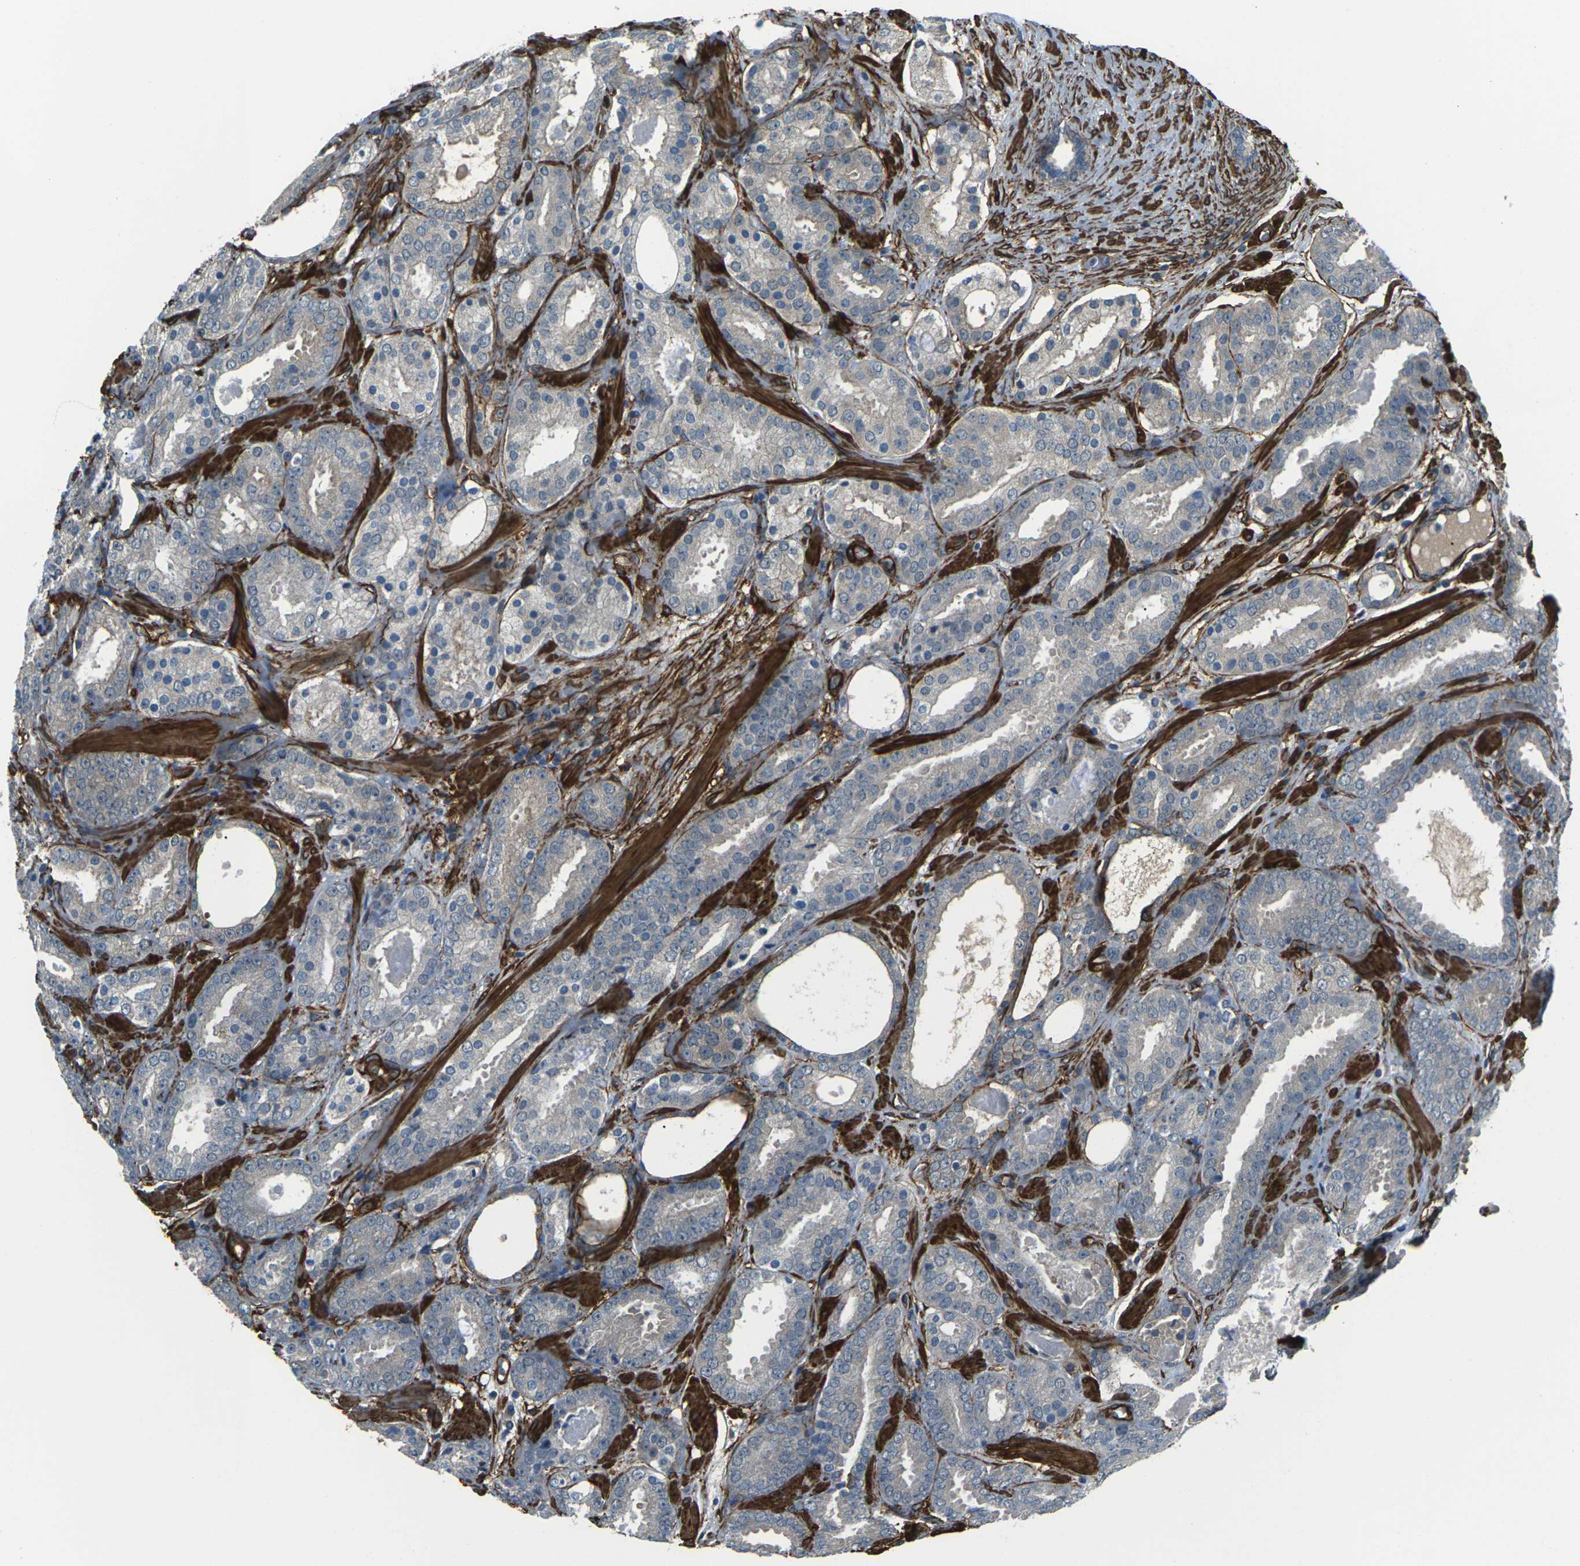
{"staining": {"intensity": "negative", "quantity": "none", "location": "none"}, "tissue": "prostate cancer", "cell_type": "Tumor cells", "image_type": "cancer", "snomed": [{"axis": "morphology", "description": "Adenocarcinoma, Low grade"}, {"axis": "topography", "description": "Prostate"}], "caption": "Tumor cells show no significant protein positivity in prostate cancer.", "gene": "GRAMD1C", "patient": {"sex": "male", "age": 69}}